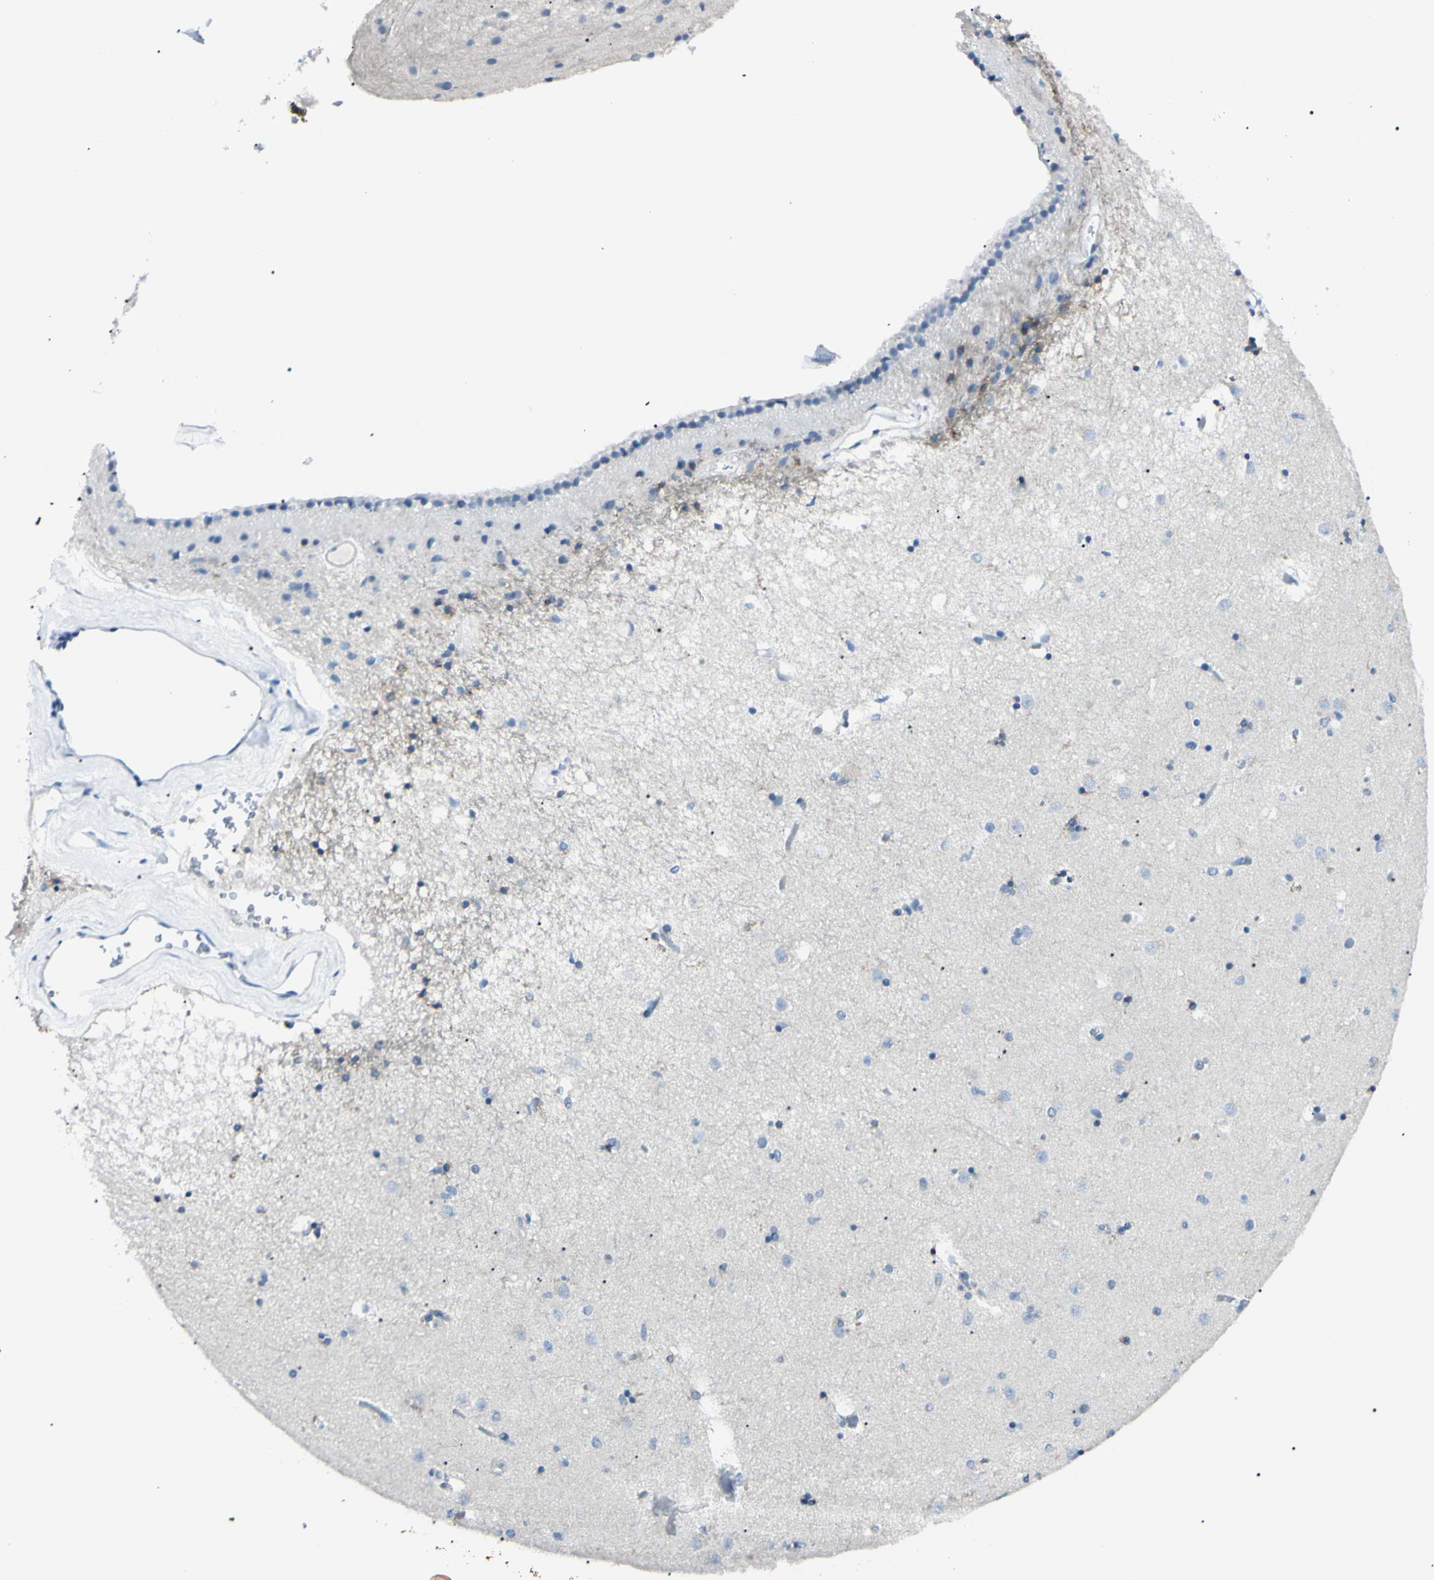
{"staining": {"intensity": "moderate", "quantity": "<25%", "location": "cytoplasmic/membranous"}, "tissue": "caudate", "cell_type": "Glial cells", "image_type": "normal", "snomed": [{"axis": "morphology", "description": "Normal tissue, NOS"}, {"axis": "topography", "description": "Lateral ventricle wall"}], "caption": "The histopathology image shows a brown stain indicating the presence of a protein in the cytoplasmic/membranous of glial cells in caudate. The staining was performed using DAB (3,3'-diaminobenzidine) to visualize the protein expression in brown, while the nuclei were stained in blue with hematoxylin (Magnification: 20x).", "gene": "FOLH1", "patient": {"sex": "female", "age": 54}}